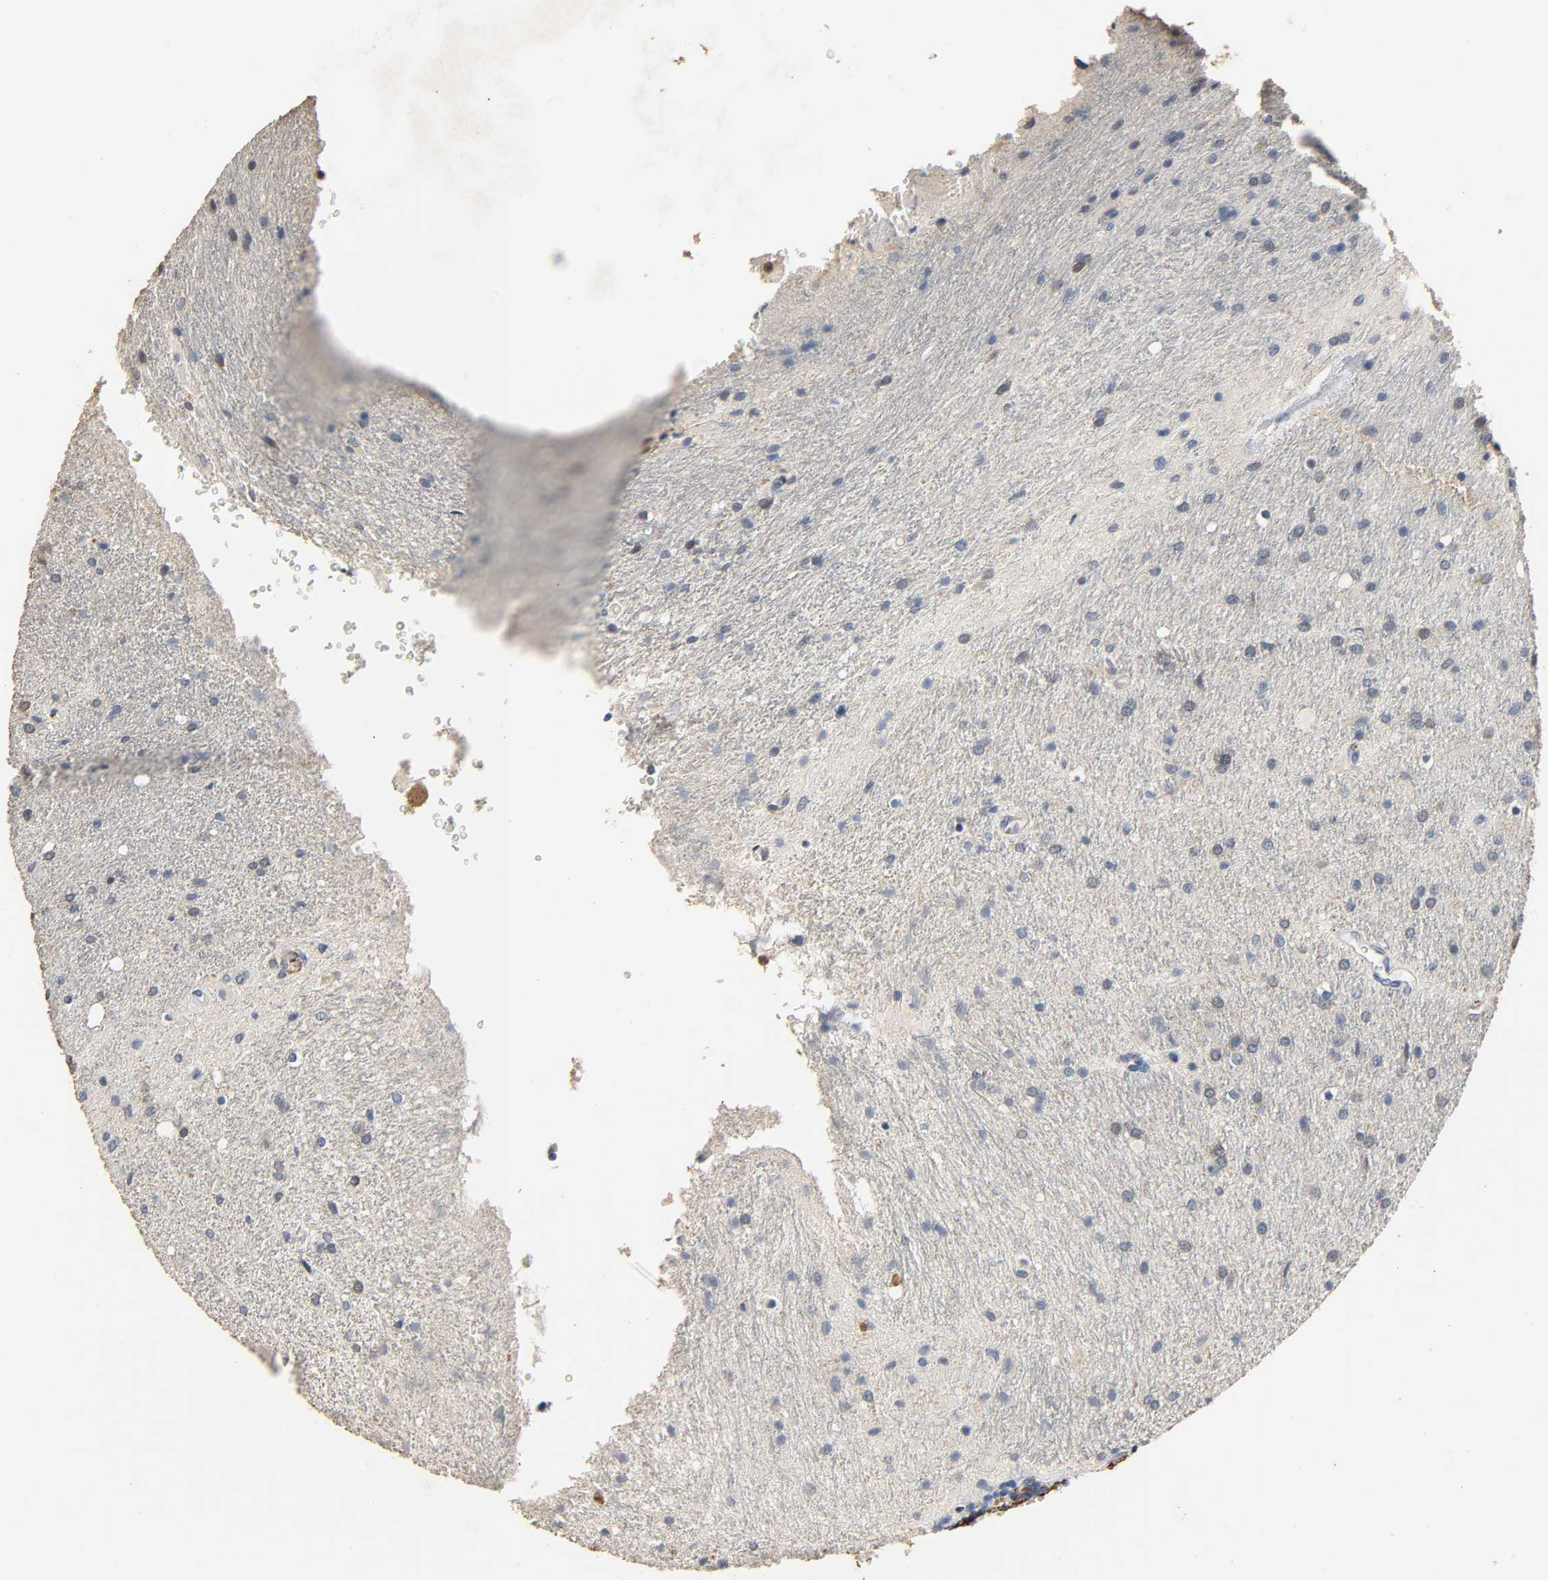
{"staining": {"intensity": "negative", "quantity": "none", "location": "none"}, "tissue": "glioma", "cell_type": "Tumor cells", "image_type": "cancer", "snomed": [{"axis": "morphology", "description": "Normal tissue, NOS"}, {"axis": "morphology", "description": "Glioma, malignant, High grade"}, {"axis": "topography", "description": "Cerebral cortex"}], "caption": "Immunohistochemical staining of glioma reveals no significant positivity in tumor cells.", "gene": "GSTA3", "patient": {"sex": "male", "age": 56}}